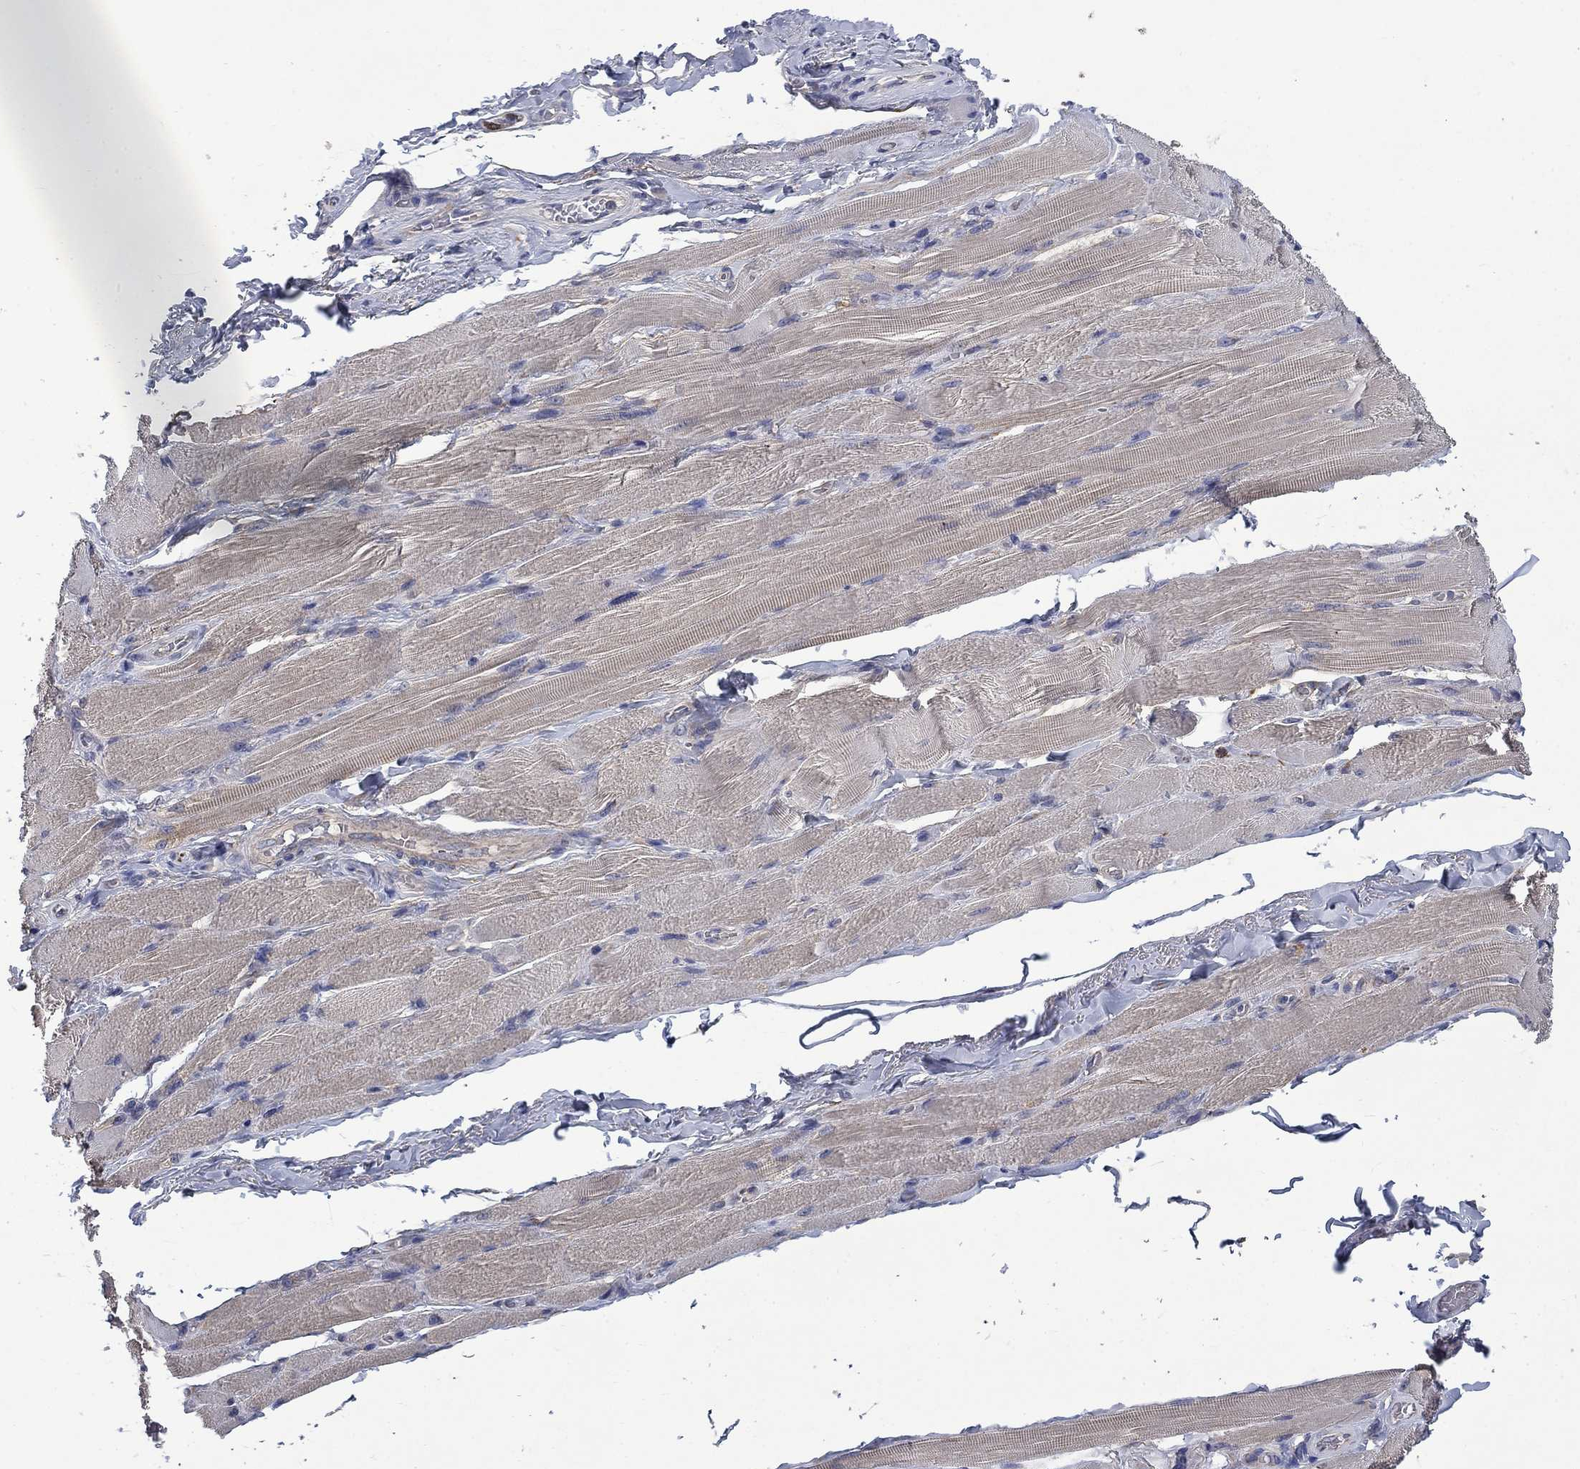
{"staining": {"intensity": "weak", "quantity": "25%-75%", "location": "cytoplasmic/membranous"}, "tissue": "skeletal muscle", "cell_type": "Myocytes", "image_type": "normal", "snomed": [{"axis": "morphology", "description": "Normal tissue, NOS"}, {"axis": "topography", "description": "Skeletal muscle"}, {"axis": "topography", "description": "Anal"}, {"axis": "topography", "description": "Peripheral nerve tissue"}], "caption": "Immunohistochemistry histopathology image of unremarkable skeletal muscle: skeletal muscle stained using immunohistochemistry (IHC) reveals low levels of weak protein expression localized specifically in the cytoplasmic/membranous of myocytes, appearing as a cytoplasmic/membranous brown color.", "gene": "HSPA12A", "patient": {"sex": "male", "age": 53}}